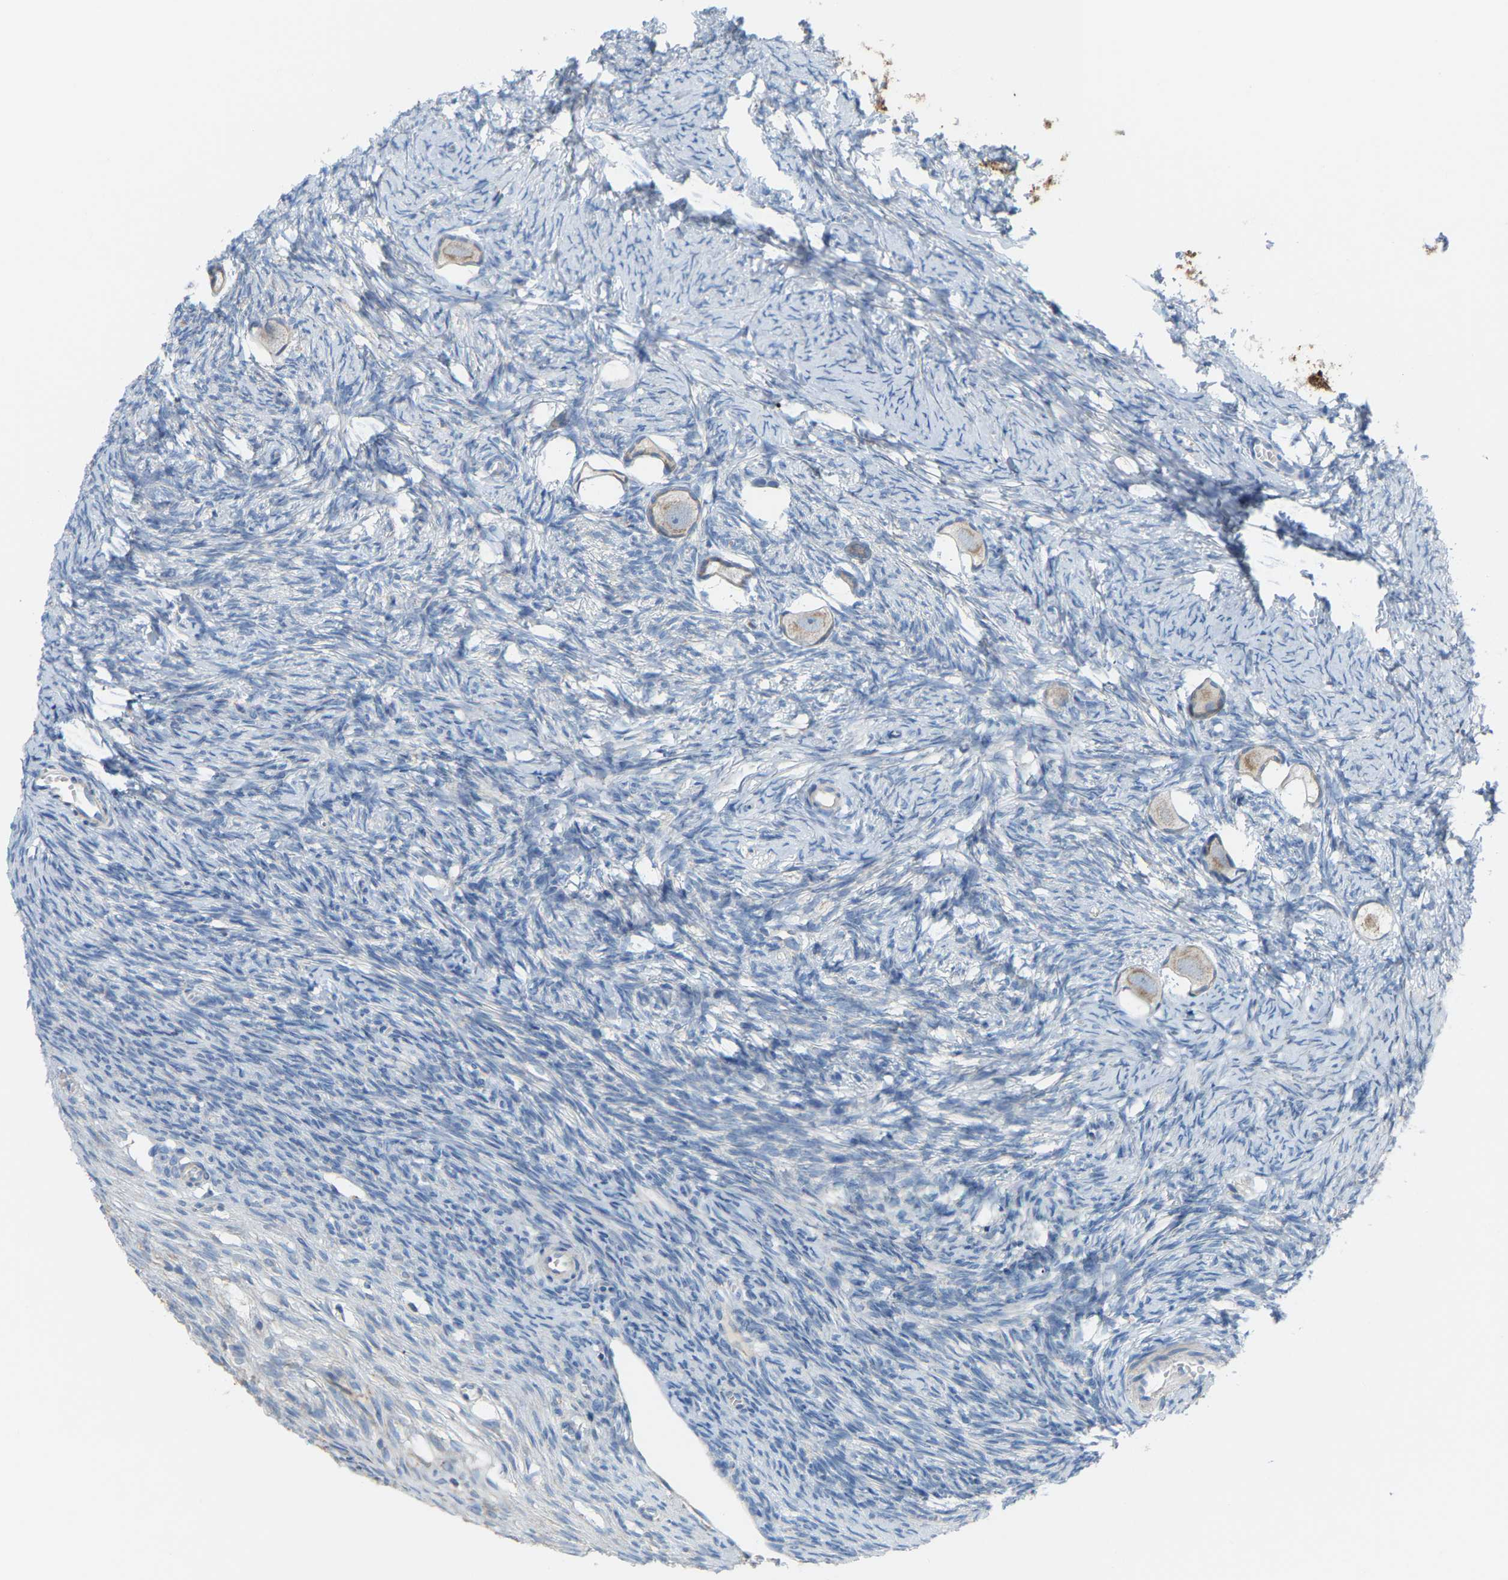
{"staining": {"intensity": "weak", "quantity": ">75%", "location": "cytoplasmic/membranous"}, "tissue": "ovary", "cell_type": "Follicle cells", "image_type": "normal", "snomed": [{"axis": "morphology", "description": "Normal tissue, NOS"}, {"axis": "topography", "description": "Ovary"}], "caption": "Immunohistochemical staining of benign ovary demonstrates >75% levels of weak cytoplasmic/membranous protein positivity in about >75% of follicle cells.", "gene": "CROT", "patient": {"sex": "female", "age": 27}}